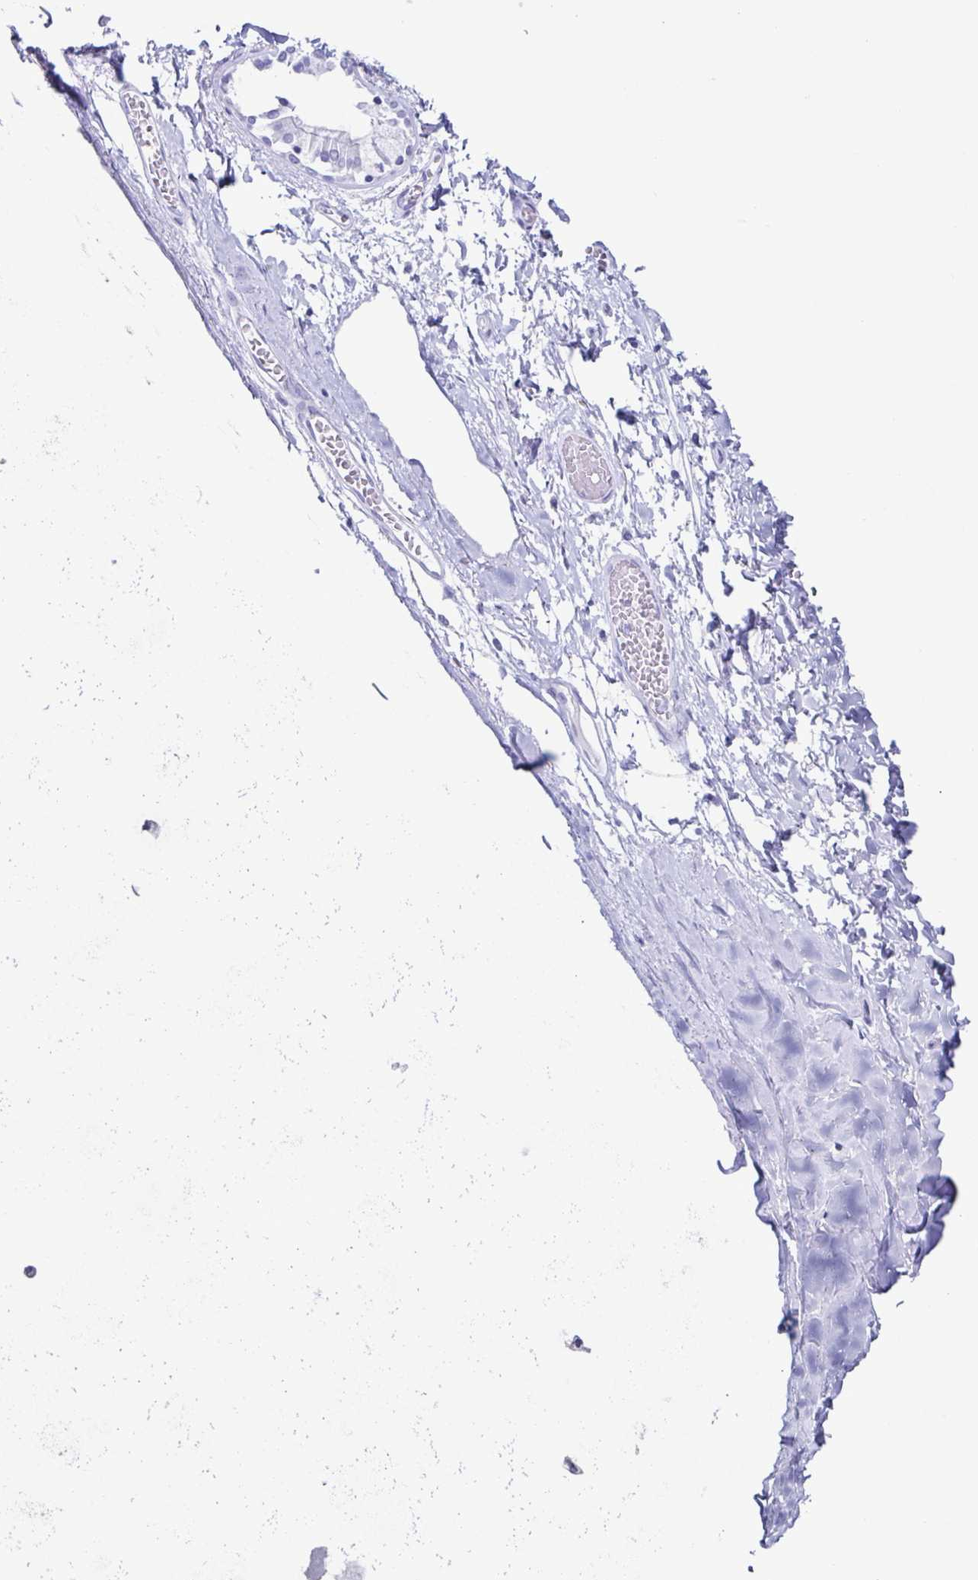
{"staining": {"intensity": "negative", "quantity": "none", "location": "none"}, "tissue": "adipose tissue", "cell_type": "Adipocytes", "image_type": "normal", "snomed": [{"axis": "morphology", "description": "Normal tissue, NOS"}, {"axis": "topography", "description": "Cartilage tissue"}, {"axis": "topography", "description": "Bronchus"}, {"axis": "topography", "description": "Peripheral nerve tissue"}], "caption": "There is no significant staining in adipocytes of adipose tissue. (Brightfield microscopy of DAB (3,3'-diaminobenzidine) immunohistochemistry at high magnification).", "gene": "C12orf56", "patient": {"sex": "male", "age": 67}}